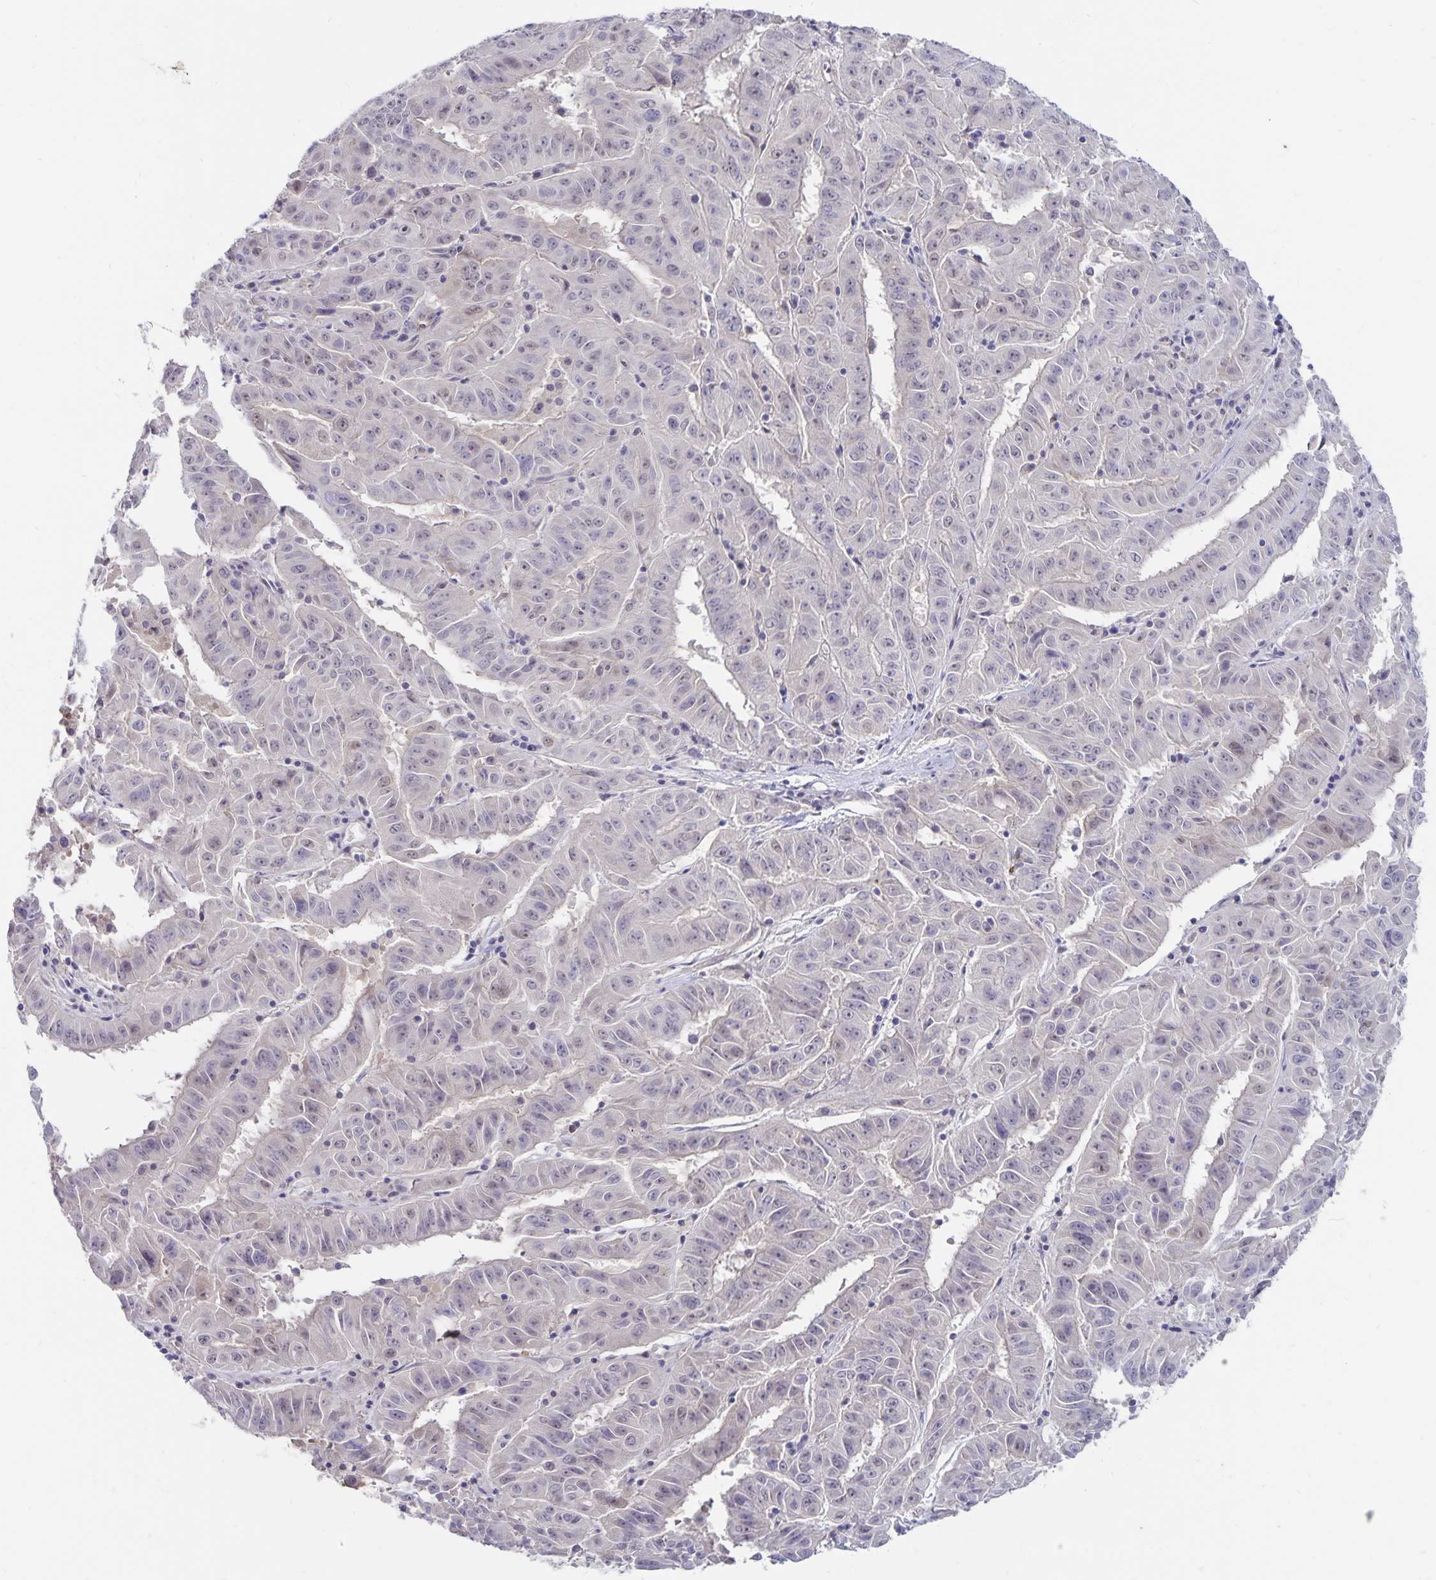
{"staining": {"intensity": "negative", "quantity": "none", "location": "none"}, "tissue": "pancreatic cancer", "cell_type": "Tumor cells", "image_type": "cancer", "snomed": [{"axis": "morphology", "description": "Adenocarcinoma, NOS"}, {"axis": "topography", "description": "Pancreas"}], "caption": "A histopathology image of pancreatic adenocarcinoma stained for a protein reveals no brown staining in tumor cells. (DAB (3,3'-diaminobenzidine) immunohistochemistry (IHC) visualized using brightfield microscopy, high magnification).", "gene": "CDKN2B", "patient": {"sex": "male", "age": 63}}